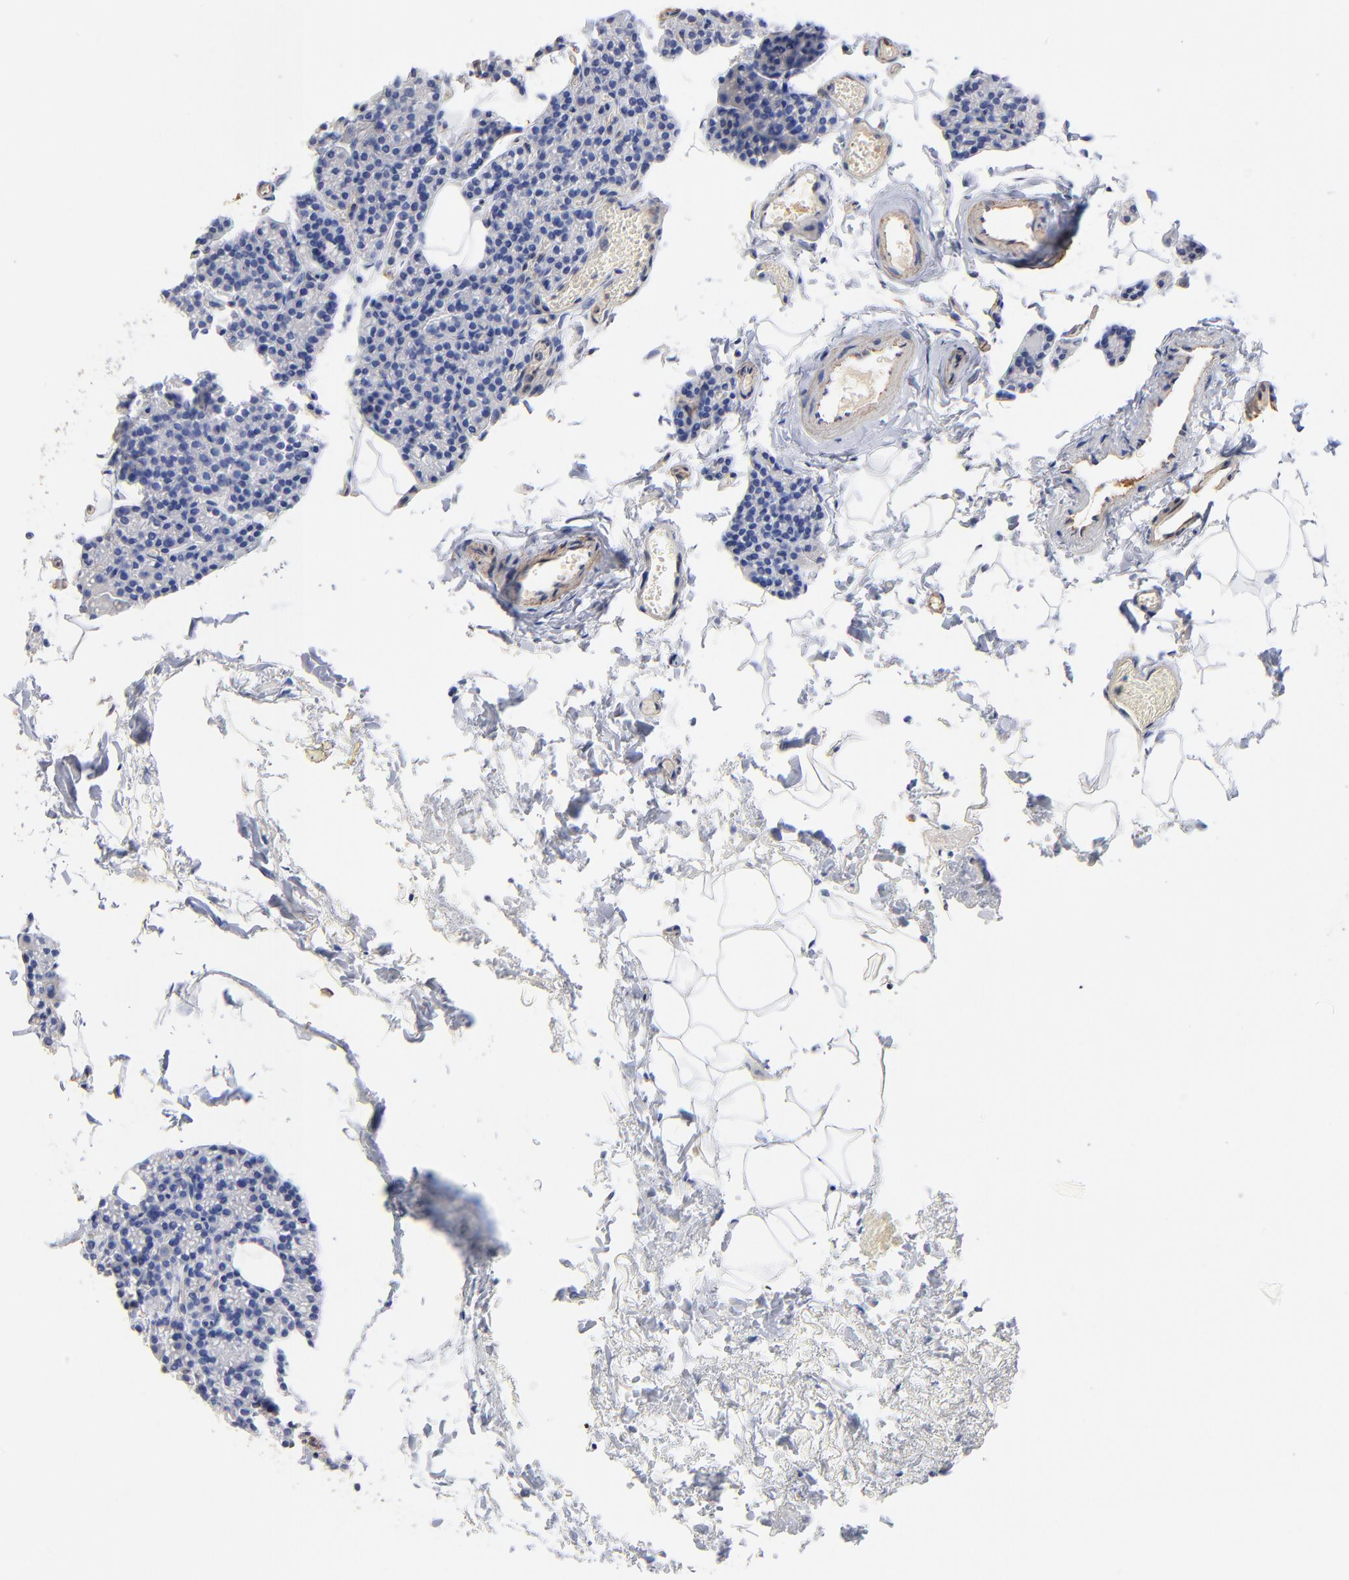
{"staining": {"intensity": "negative", "quantity": "none", "location": "none"}, "tissue": "parathyroid gland", "cell_type": "Glandular cells", "image_type": "normal", "snomed": [{"axis": "morphology", "description": "Normal tissue, NOS"}, {"axis": "topography", "description": "Parathyroid gland"}], "caption": "Immunohistochemistry (IHC) of benign parathyroid gland demonstrates no staining in glandular cells.", "gene": "TAGLN2", "patient": {"sex": "female", "age": 60}}